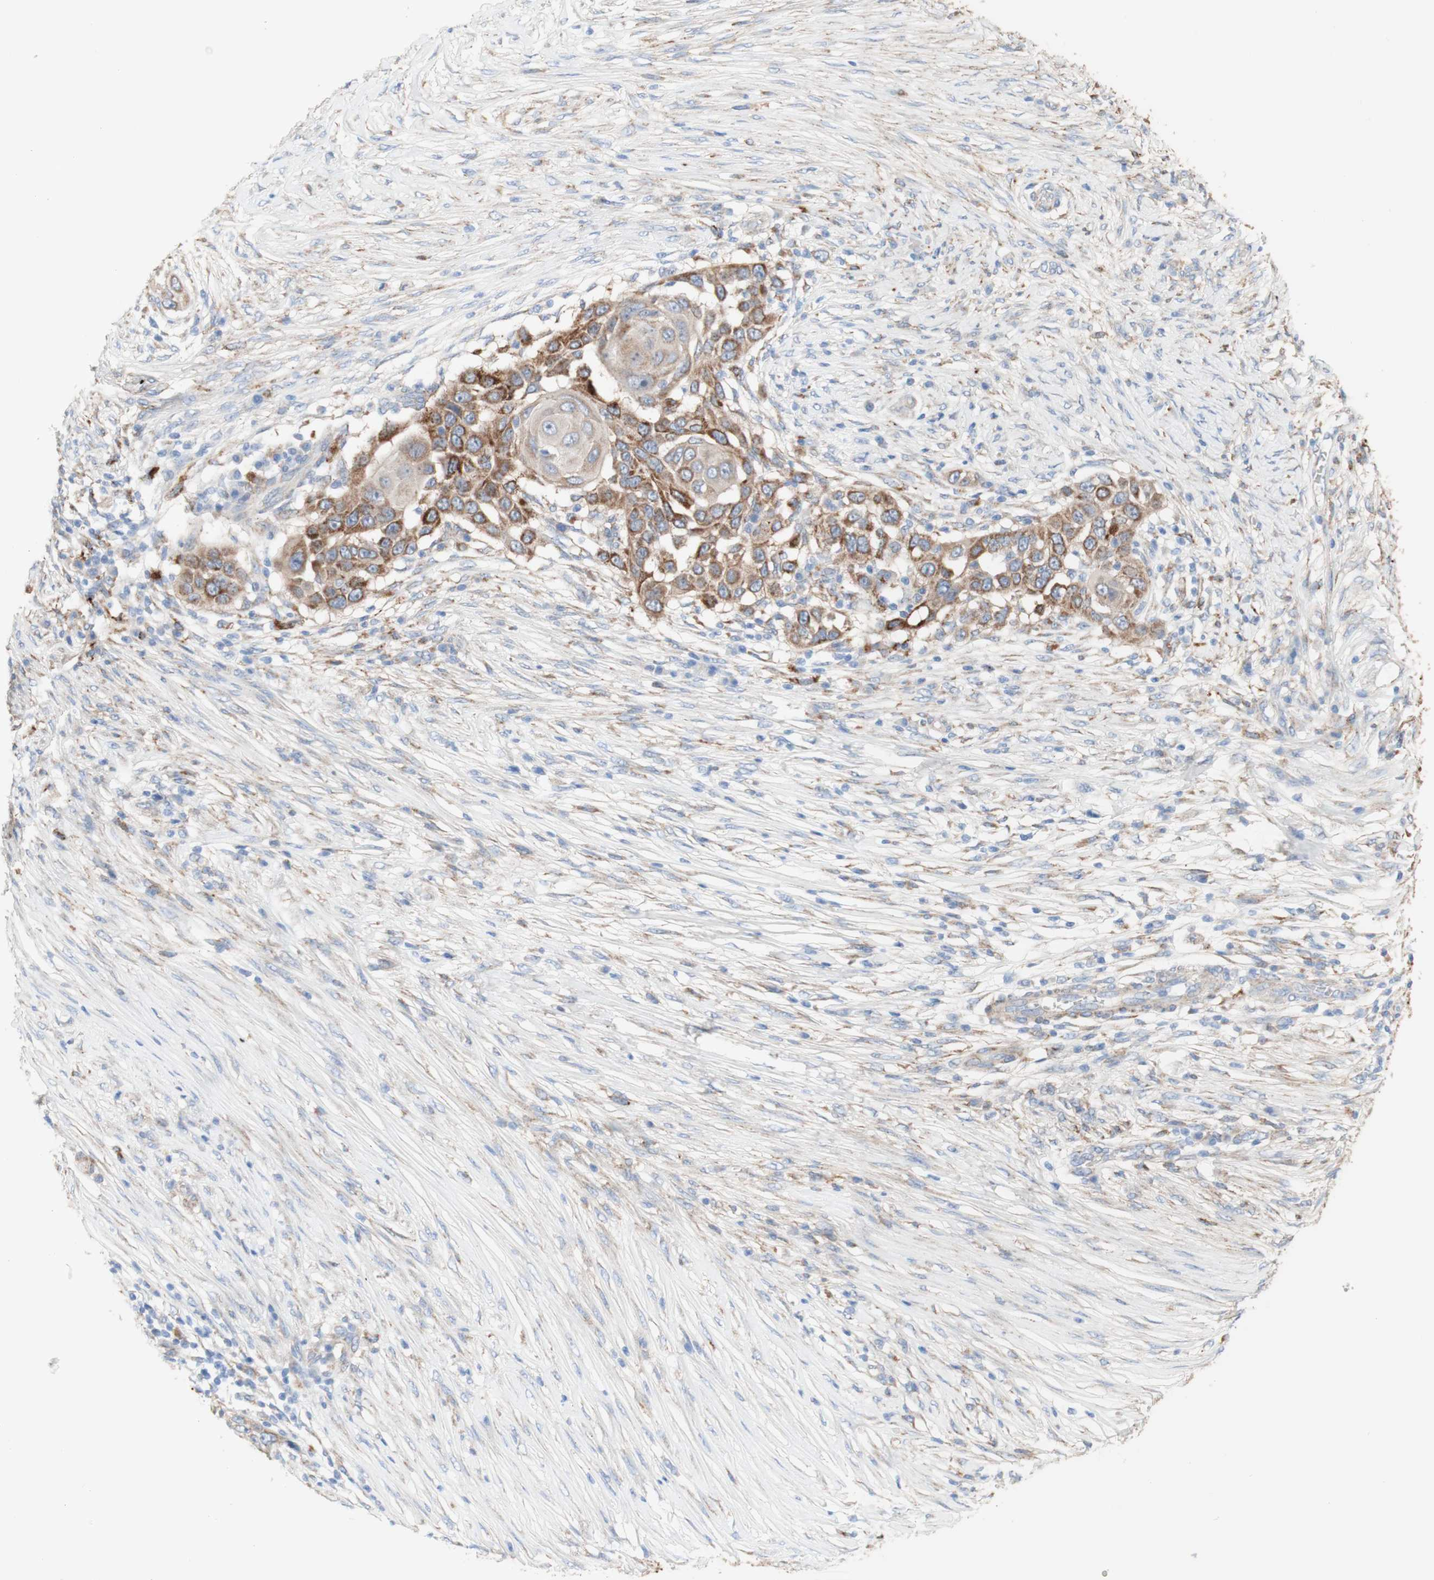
{"staining": {"intensity": "moderate", "quantity": ">75%", "location": "cytoplasmic/membranous"}, "tissue": "skin cancer", "cell_type": "Tumor cells", "image_type": "cancer", "snomed": [{"axis": "morphology", "description": "Squamous cell carcinoma, NOS"}, {"axis": "topography", "description": "Skin"}], "caption": "Protein staining demonstrates moderate cytoplasmic/membranous expression in approximately >75% of tumor cells in squamous cell carcinoma (skin). (brown staining indicates protein expression, while blue staining denotes nuclei).", "gene": "URB2", "patient": {"sex": "female", "age": 44}}